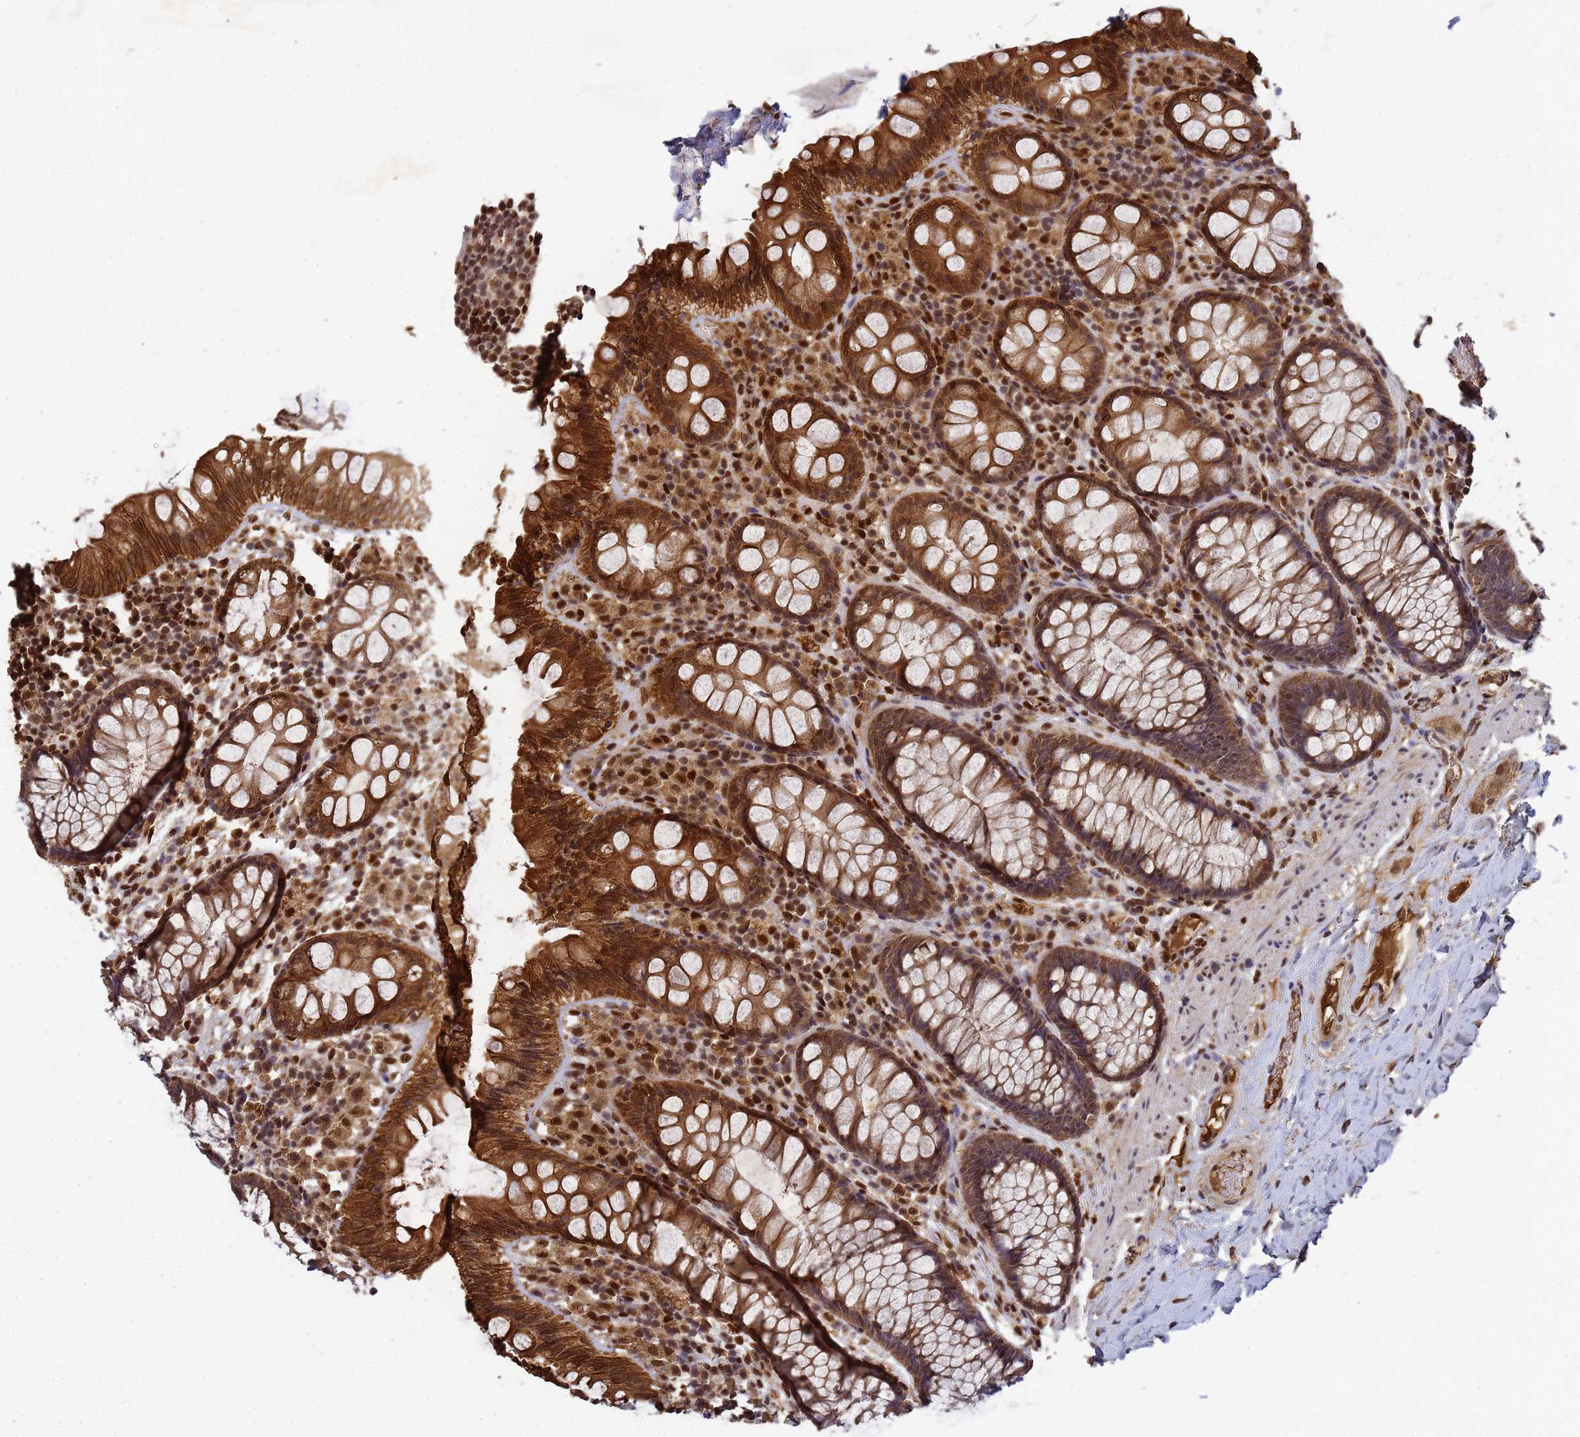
{"staining": {"intensity": "strong", "quantity": ">75%", "location": "cytoplasmic/membranous"}, "tissue": "rectum", "cell_type": "Glandular cells", "image_type": "normal", "snomed": [{"axis": "morphology", "description": "Normal tissue, NOS"}, {"axis": "topography", "description": "Rectum"}], "caption": "This image demonstrates immunohistochemistry (IHC) staining of unremarkable human rectum, with high strong cytoplasmic/membranous positivity in approximately >75% of glandular cells.", "gene": "SECISBP2", "patient": {"sex": "male", "age": 83}}